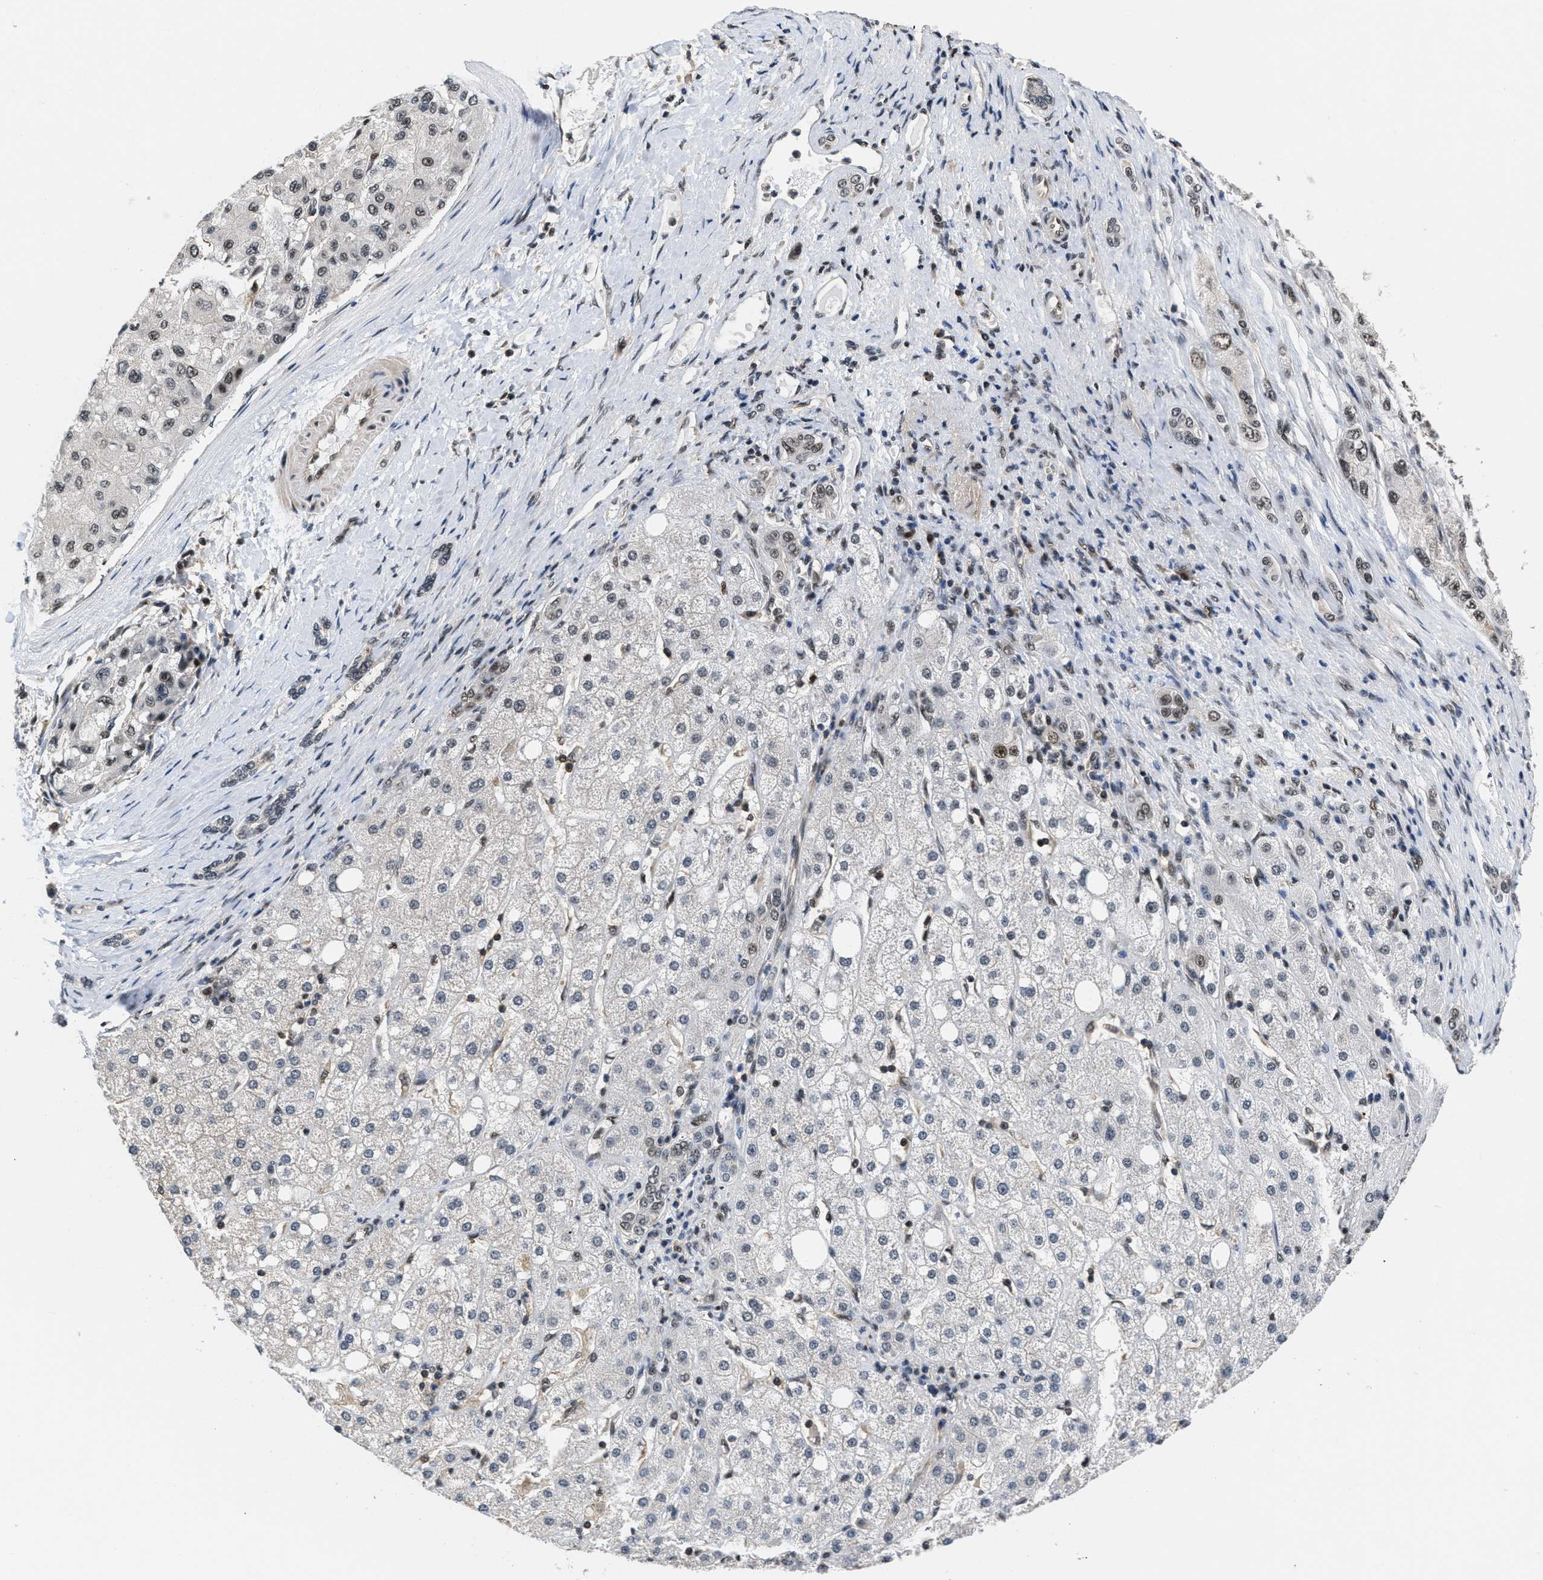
{"staining": {"intensity": "weak", "quantity": "<25%", "location": "nuclear"}, "tissue": "liver cancer", "cell_type": "Tumor cells", "image_type": "cancer", "snomed": [{"axis": "morphology", "description": "Carcinoma, Hepatocellular, NOS"}, {"axis": "topography", "description": "Liver"}], "caption": "This is an IHC histopathology image of liver hepatocellular carcinoma. There is no expression in tumor cells.", "gene": "CUL4B", "patient": {"sex": "male", "age": 80}}